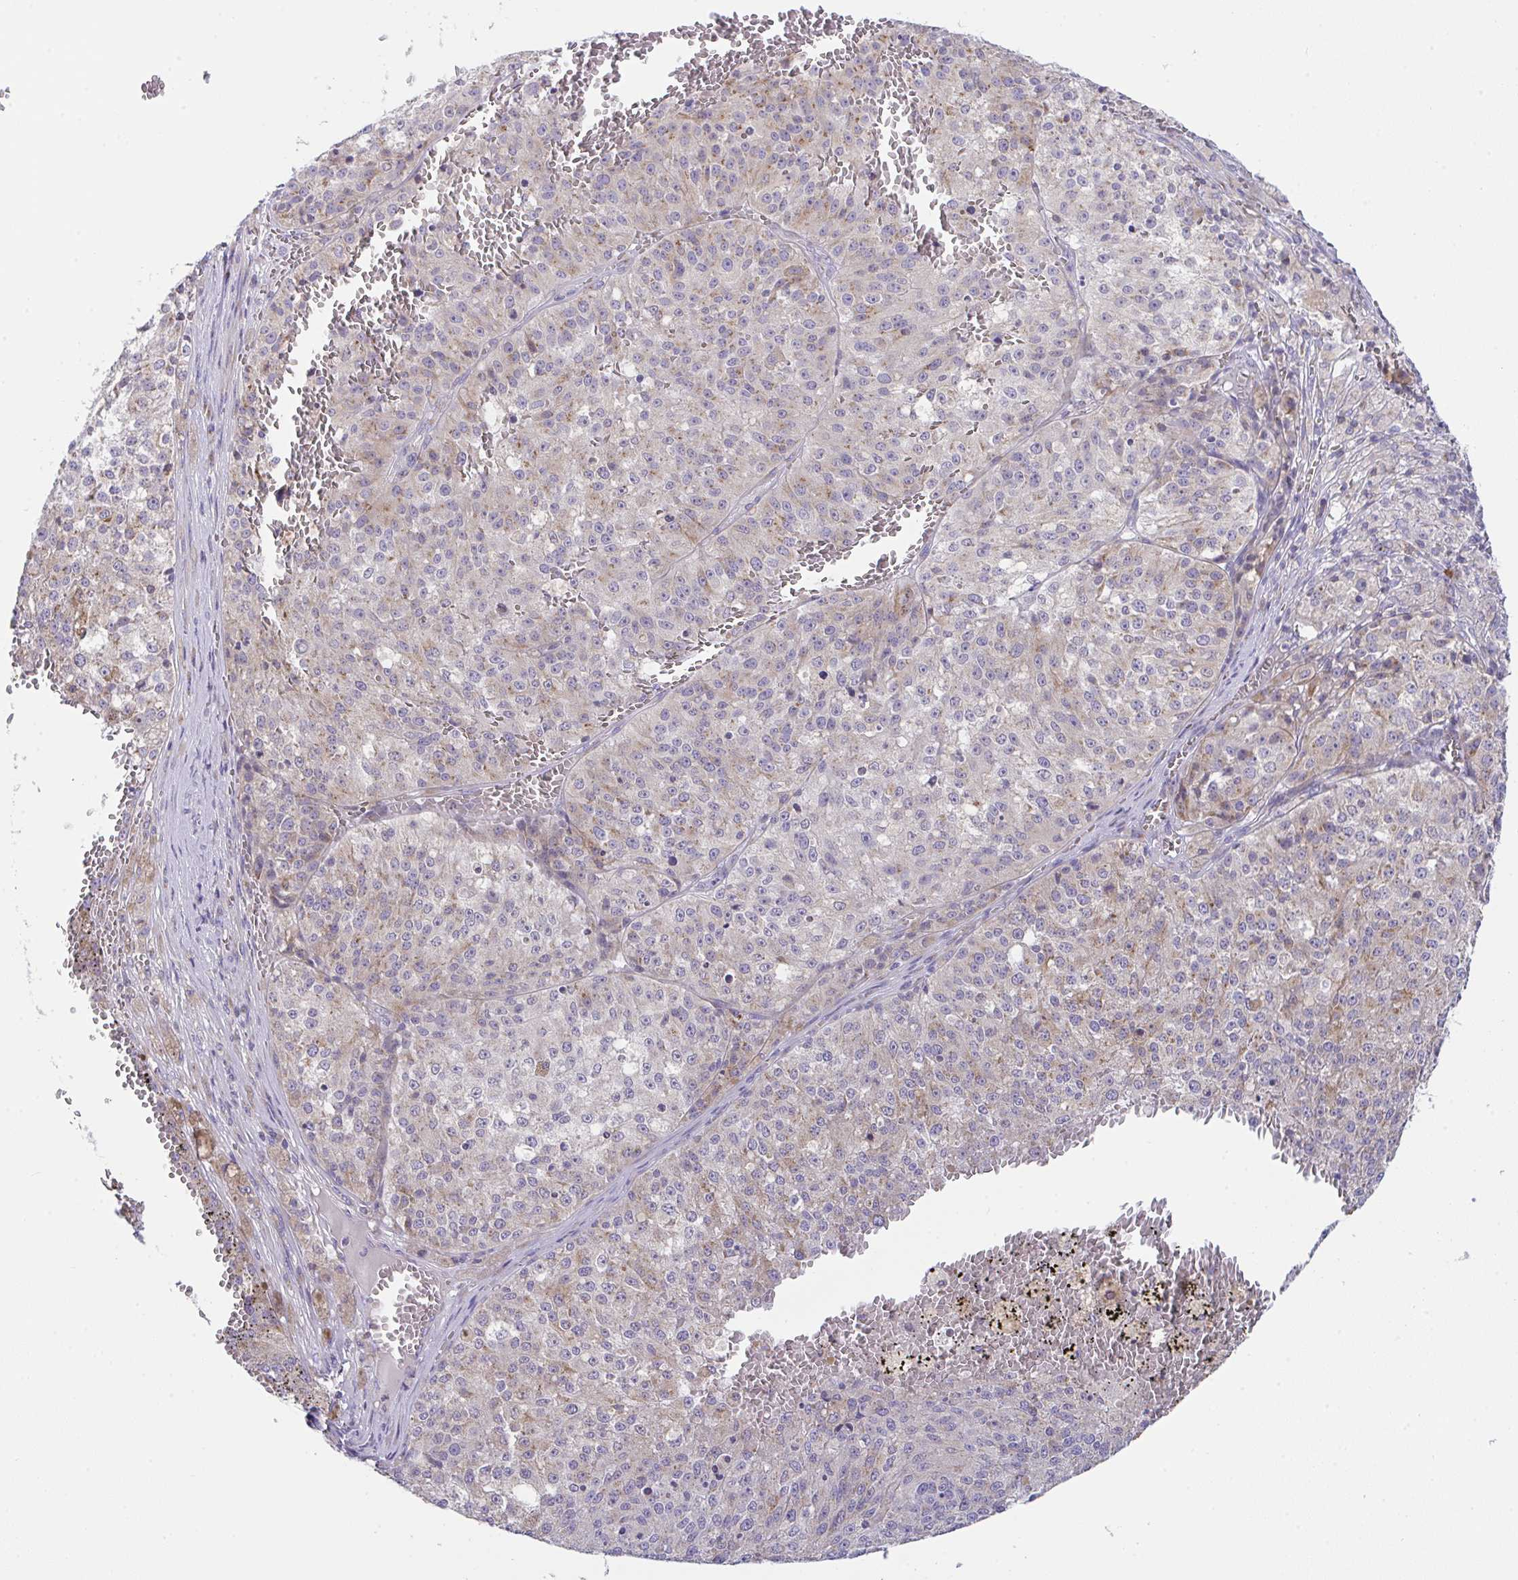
{"staining": {"intensity": "weak", "quantity": "25%-75%", "location": "cytoplasmic/membranous"}, "tissue": "melanoma", "cell_type": "Tumor cells", "image_type": "cancer", "snomed": [{"axis": "morphology", "description": "Malignant melanoma, Metastatic site"}, {"axis": "topography", "description": "Lymph node"}], "caption": "Immunohistochemistry (IHC) (DAB (3,3'-diaminobenzidine)) staining of malignant melanoma (metastatic site) shows weak cytoplasmic/membranous protein staining in about 25%-75% of tumor cells. (DAB (3,3'-diaminobenzidine) IHC with brightfield microscopy, high magnification).", "gene": "MIA3", "patient": {"sex": "female", "age": 64}}